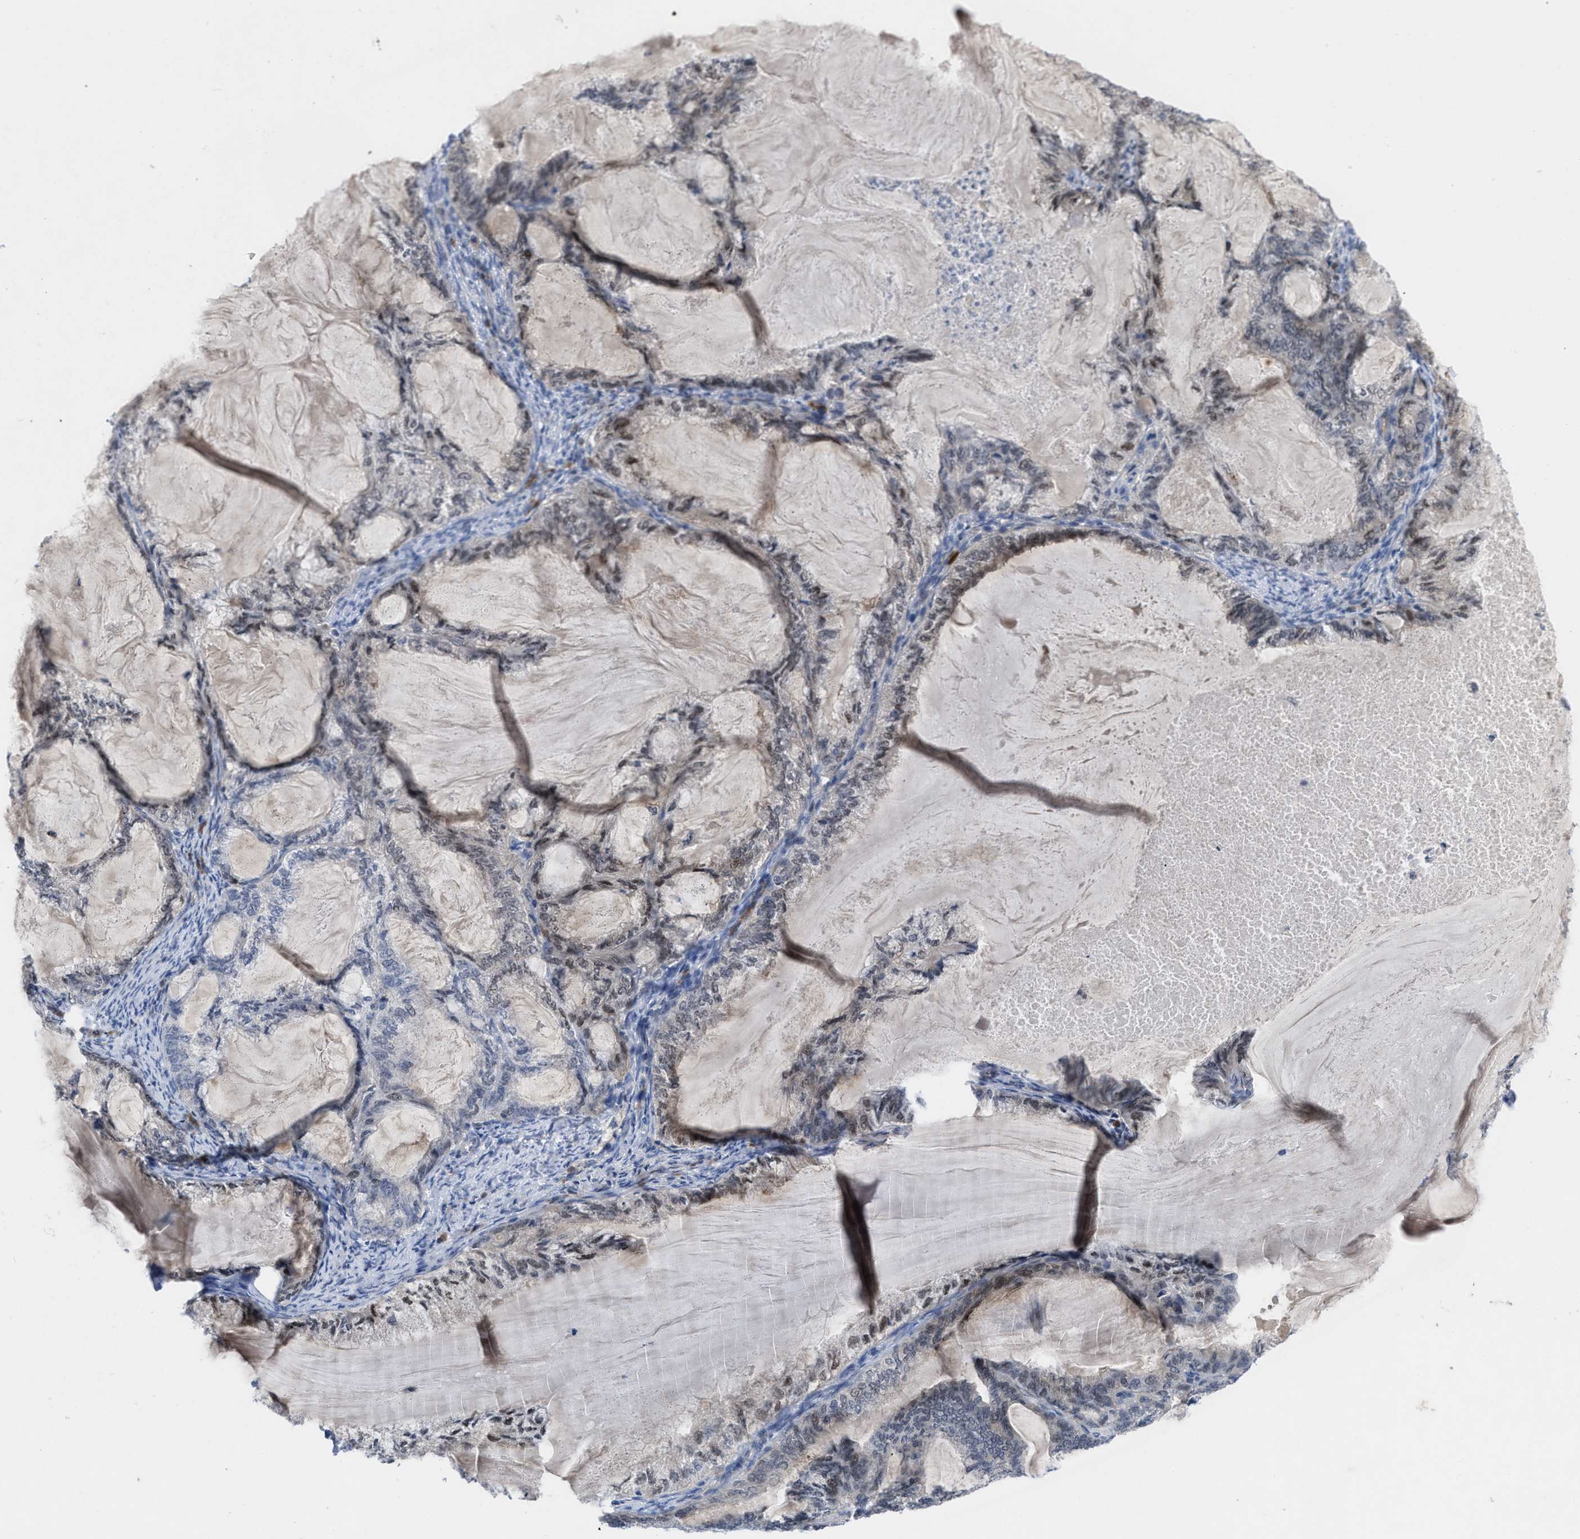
{"staining": {"intensity": "negative", "quantity": "none", "location": "none"}, "tissue": "endometrial cancer", "cell_type": "Tumor cells", "image_type": "cancer", "snomed": [{"axis": "morphology", "description": "Adenocarcinoma, NOS"}, {"axis": "topography", "description": "Endometrium"}], "caption": "Immunohistochemistry (IHC) micrograph of neoplastic tissue: endometrial adenocarcinoma stained with DAB (3,3'-diaminobenzidine) reveals no significant protein expression in tumor cells.", "gene": "IL17RE", "patient": {"sex": "female", "age": 86}}